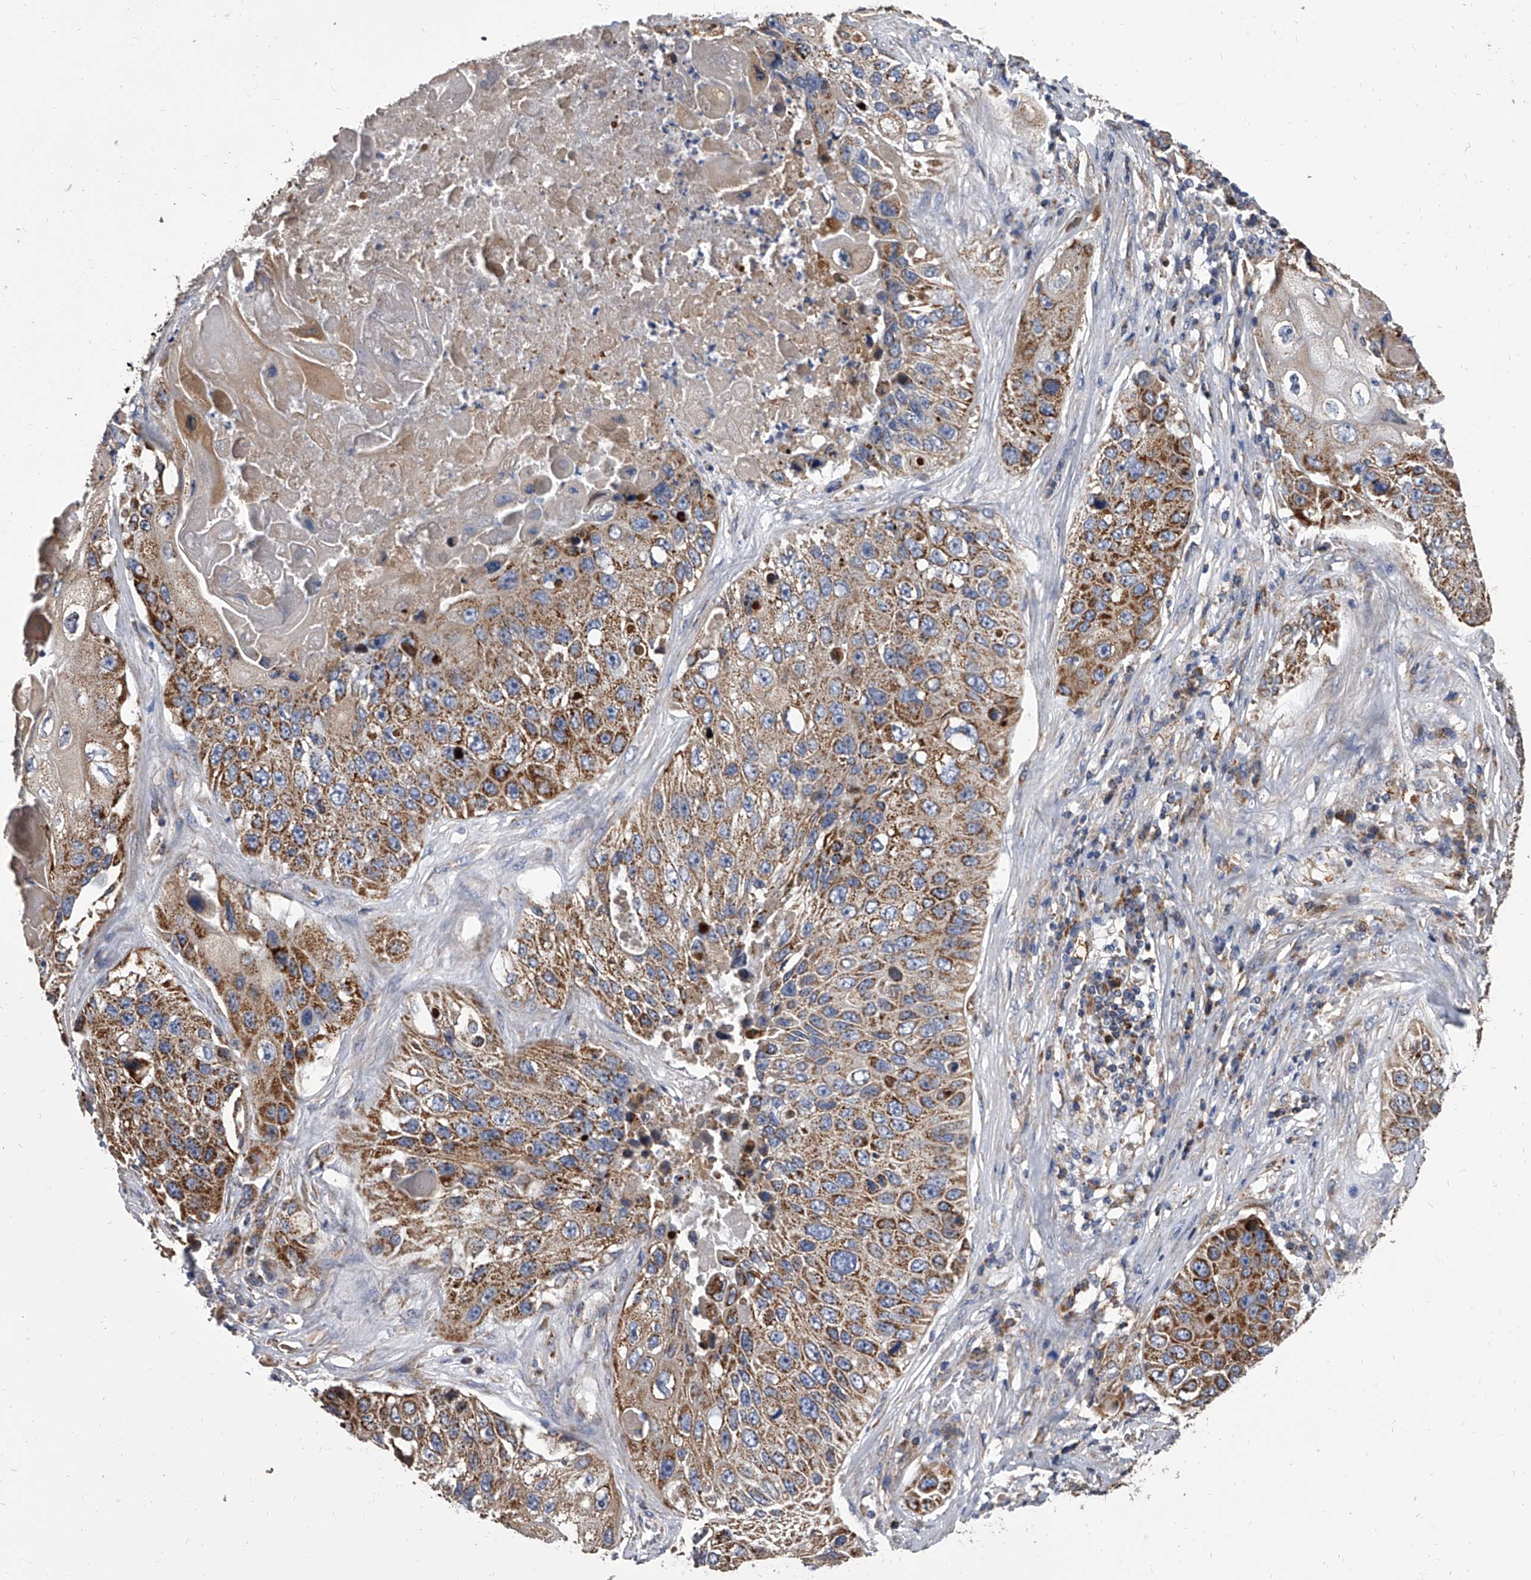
{"staining": {"intensity": "moderate", "quantity": ">75%", "location": "cytoplasmic/membranous"}, "tissue": "lung cancer", "cell_type": "Tumor cells", "image_type": "cancer", "snomed": [{"axis": "morphology", "description": "Squamous cell carcinoma, NOS"}, {"axis": "topography", "description": "Lung"}], "caption": "About >75% of tumor cells in human lung squamous cell carcinoma demonstrate moderate cytoplasmic/membranous protein expression as visualized by brown immunohistochemical staining.", "gene": "MRPL28", "patient": {"sex": "male", "age": 61}}